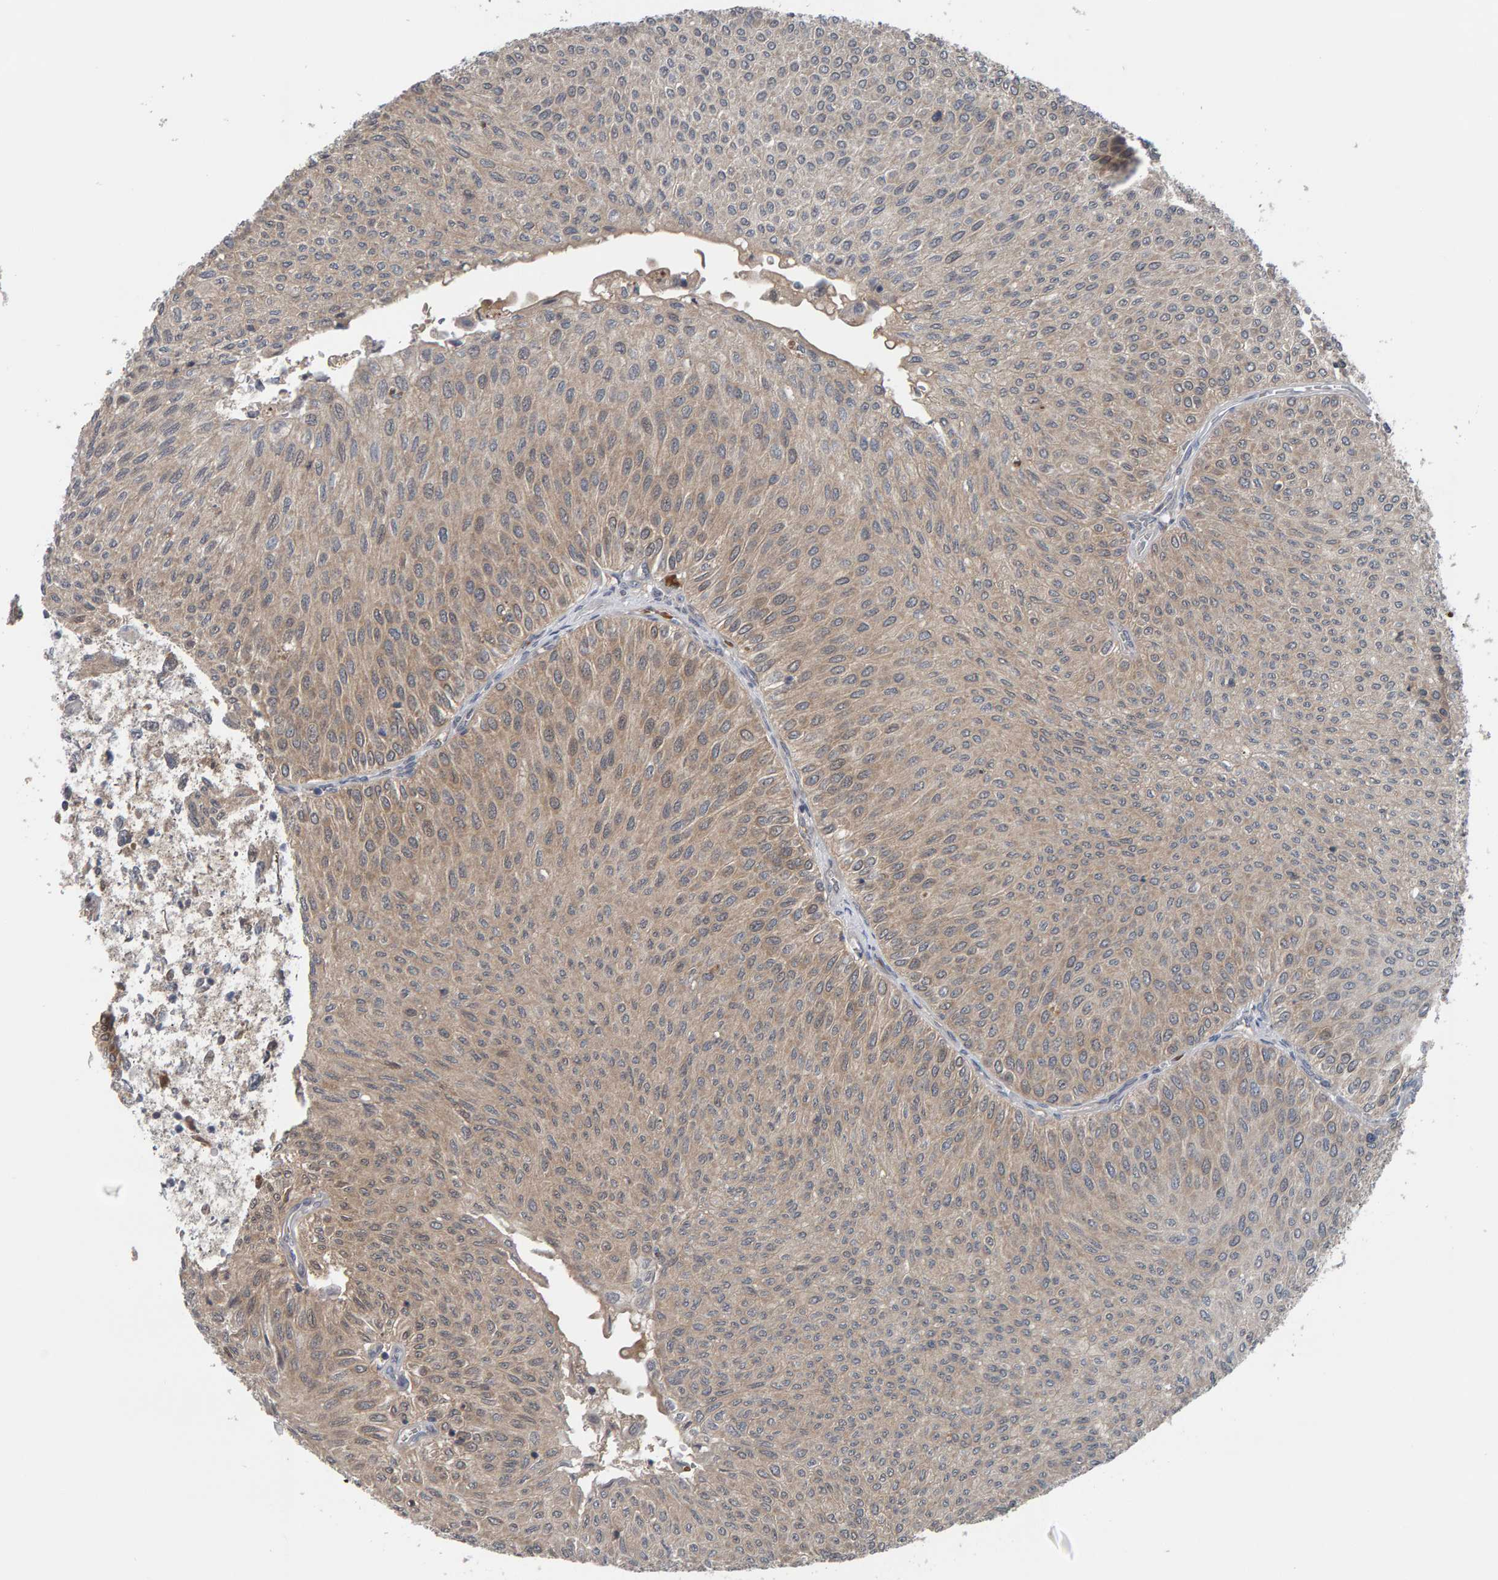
{"staining": {"intensity": "weak", "quantity": "25%-75%", "location": "cytoplasmic/membranous"}, "tissue": "urothelial cancer", "cell_type": "Tumor cells", "image_type": "cancer", "snomed": [{"axis": "morphology", "description": "Urothelial carcinoma, Low grade"}, {"axis": "topography", "description": "Urinary bladder"}], "caption": "There is low levels of weak cytoplasmic/membranous positivity in tumor cells of urothelial cancer, as demonstrated by immunohistochemical staining (brown color).", "gene": "COASY", "patient": {"sex": "male", "age": 78}}